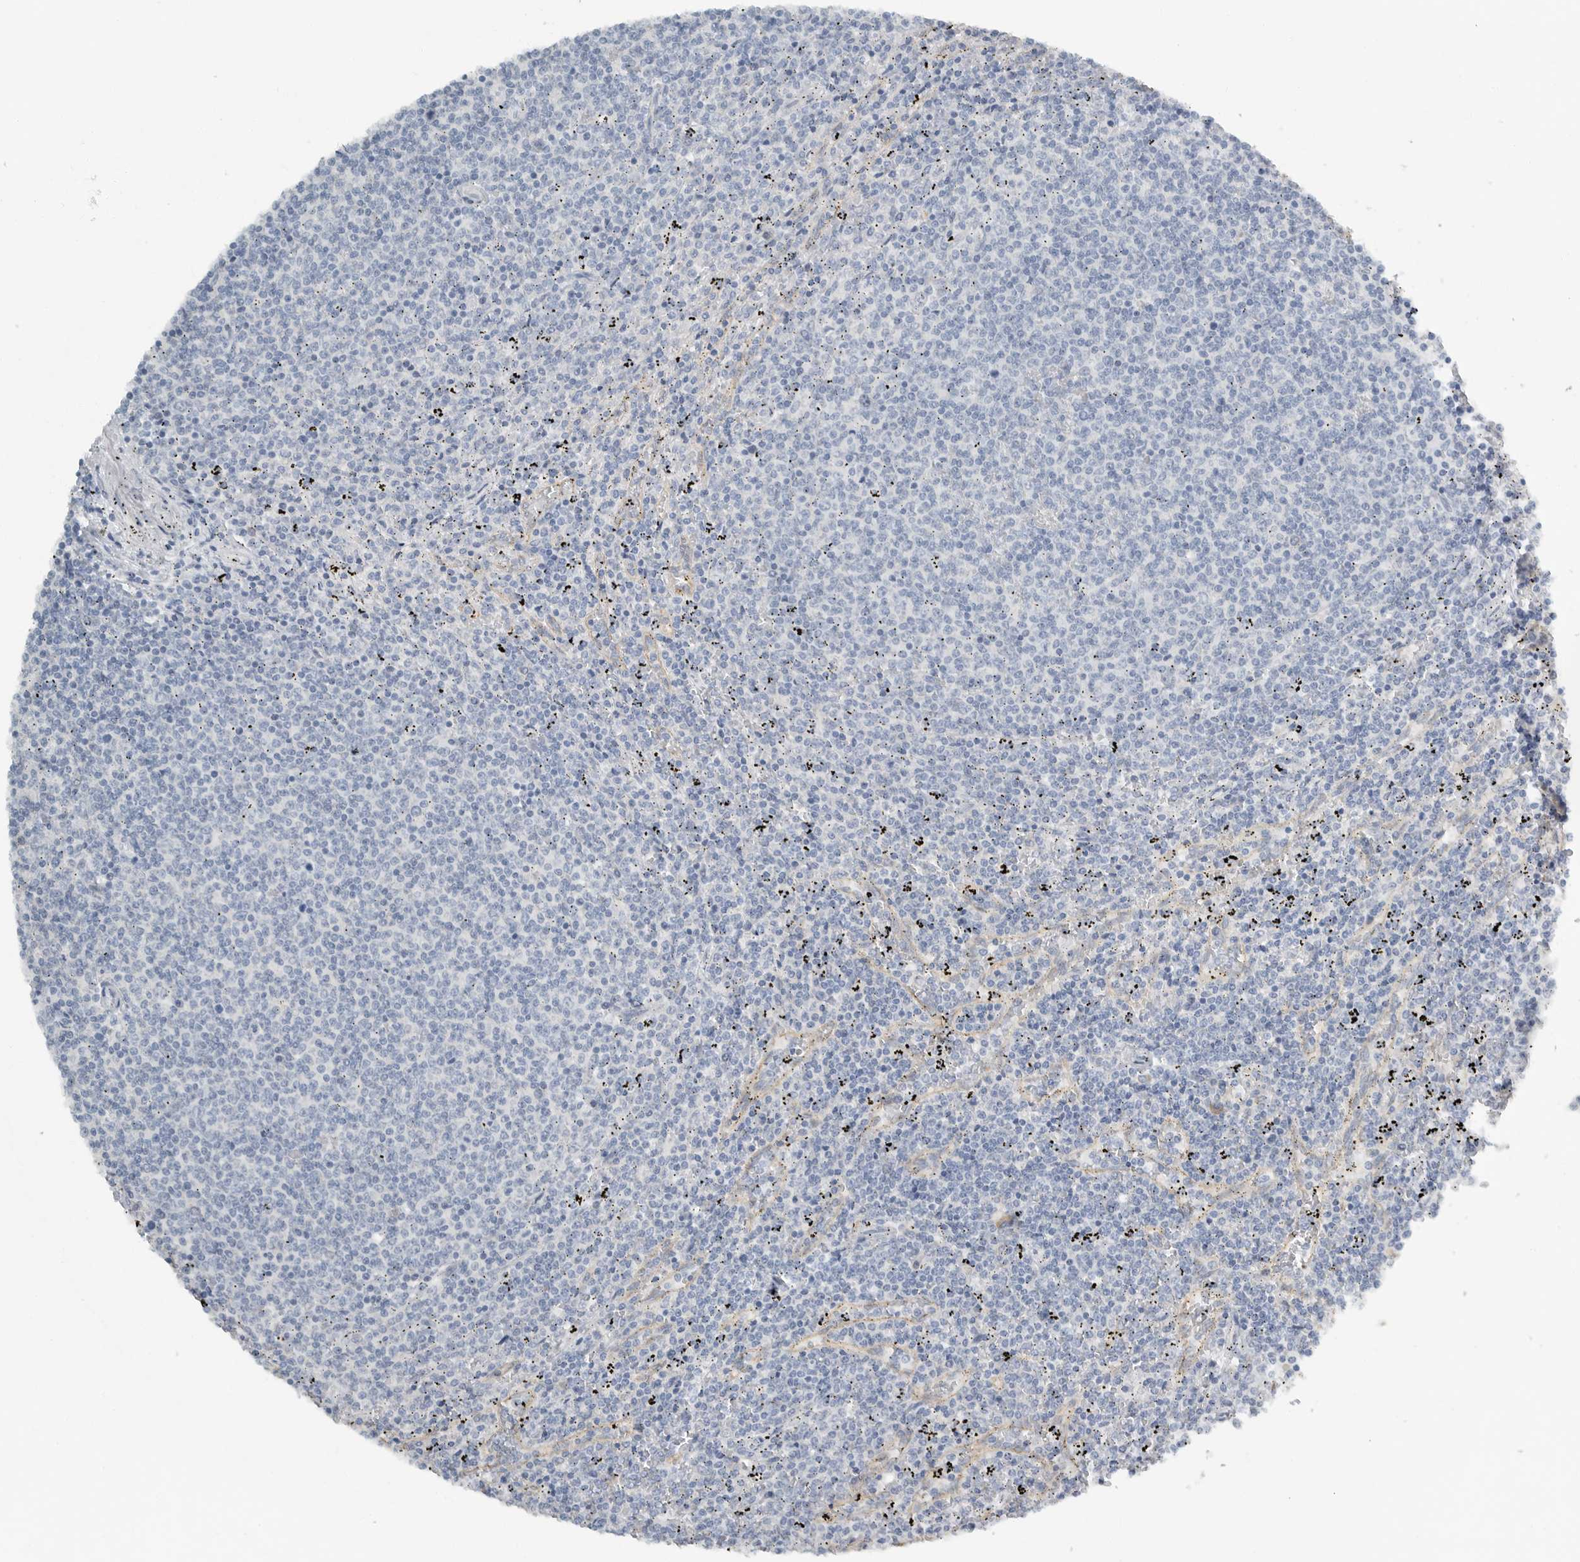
{"staining": {"intensity": "negative", "quantity": "none", "location": "none"}, "tissue": "lymphoma", "cell_type": "Tumor cells", "image_type": "cancer", "snomed": [{"axis": "morphology", "description": "Malignant lymphoma, non-Hodgkin's type, Low grade"}, {"axis": "topography", "description": "Spleen"}], "caption": "IHC histopathology image of malignant lymphoma, non-Hodgkin's type (low-grade) stained for a protein (brown), which exhibits no positivity in tumor cells. (Immunohistochemistry, brightfield microscopy, high magnification).", "gene": "PAM", "patient": {"sex": "female", "age": 50}}